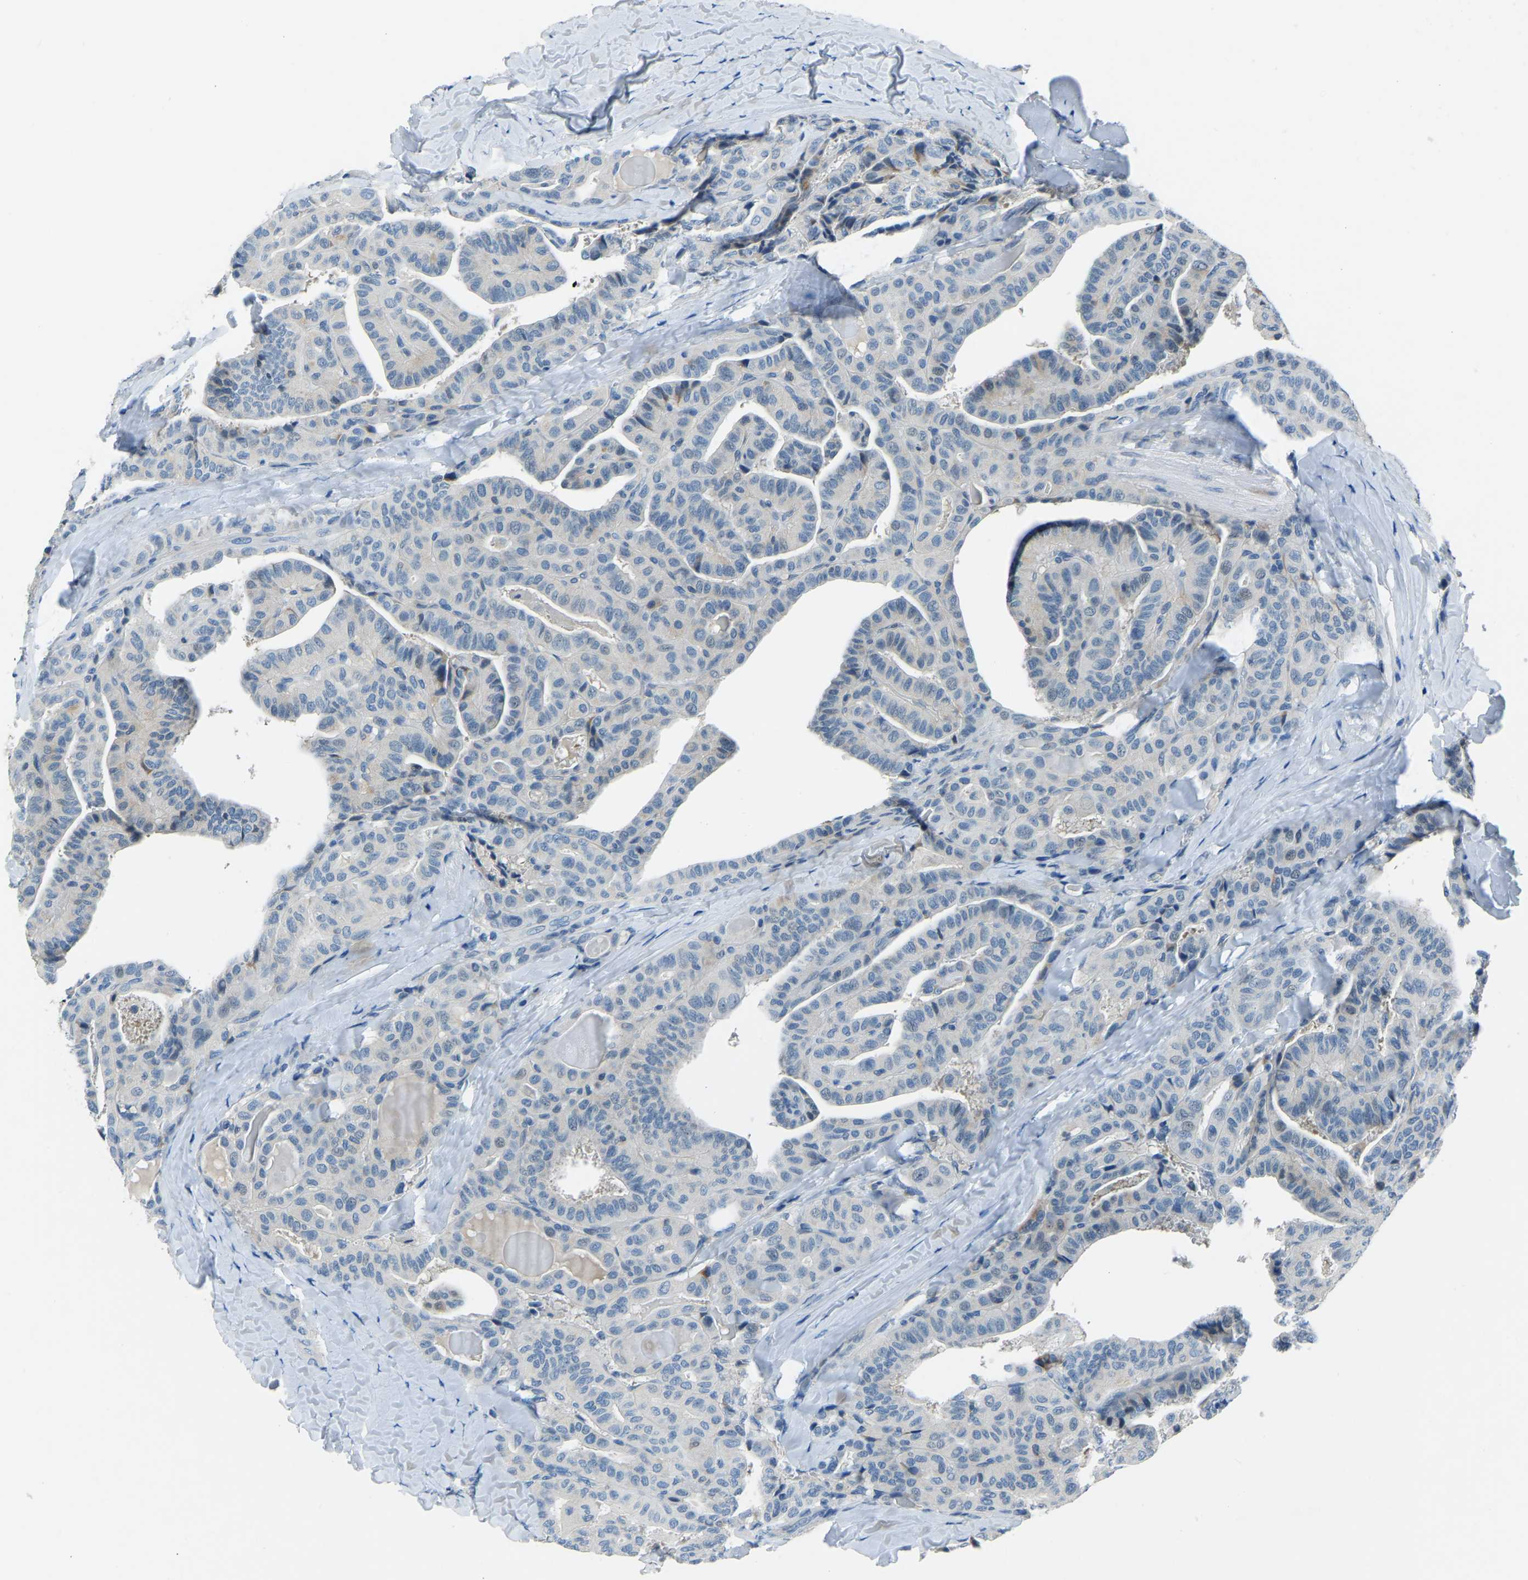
{"staining": {"intensity": "weak", "quantity": "<25%", "location": "cytoplasmic/membranous"}, "tissue": "thyroid cancer", "cell_type": "Tumor cells", "image_type": "cancer", "snomed": [{"axis": "morphology", "description": "Papillary adenocarcinoma, NOS"}, {"axis": "topography", "description": "Thyroid gland"}], "caption": "Immunohistochemistry (IHC) of human thyroid cancer (papillary adenocarcinoma) displays no expression in tumor cells.", "gene": "XIRP1", "patient": {"sex": "male", "age": 77}}